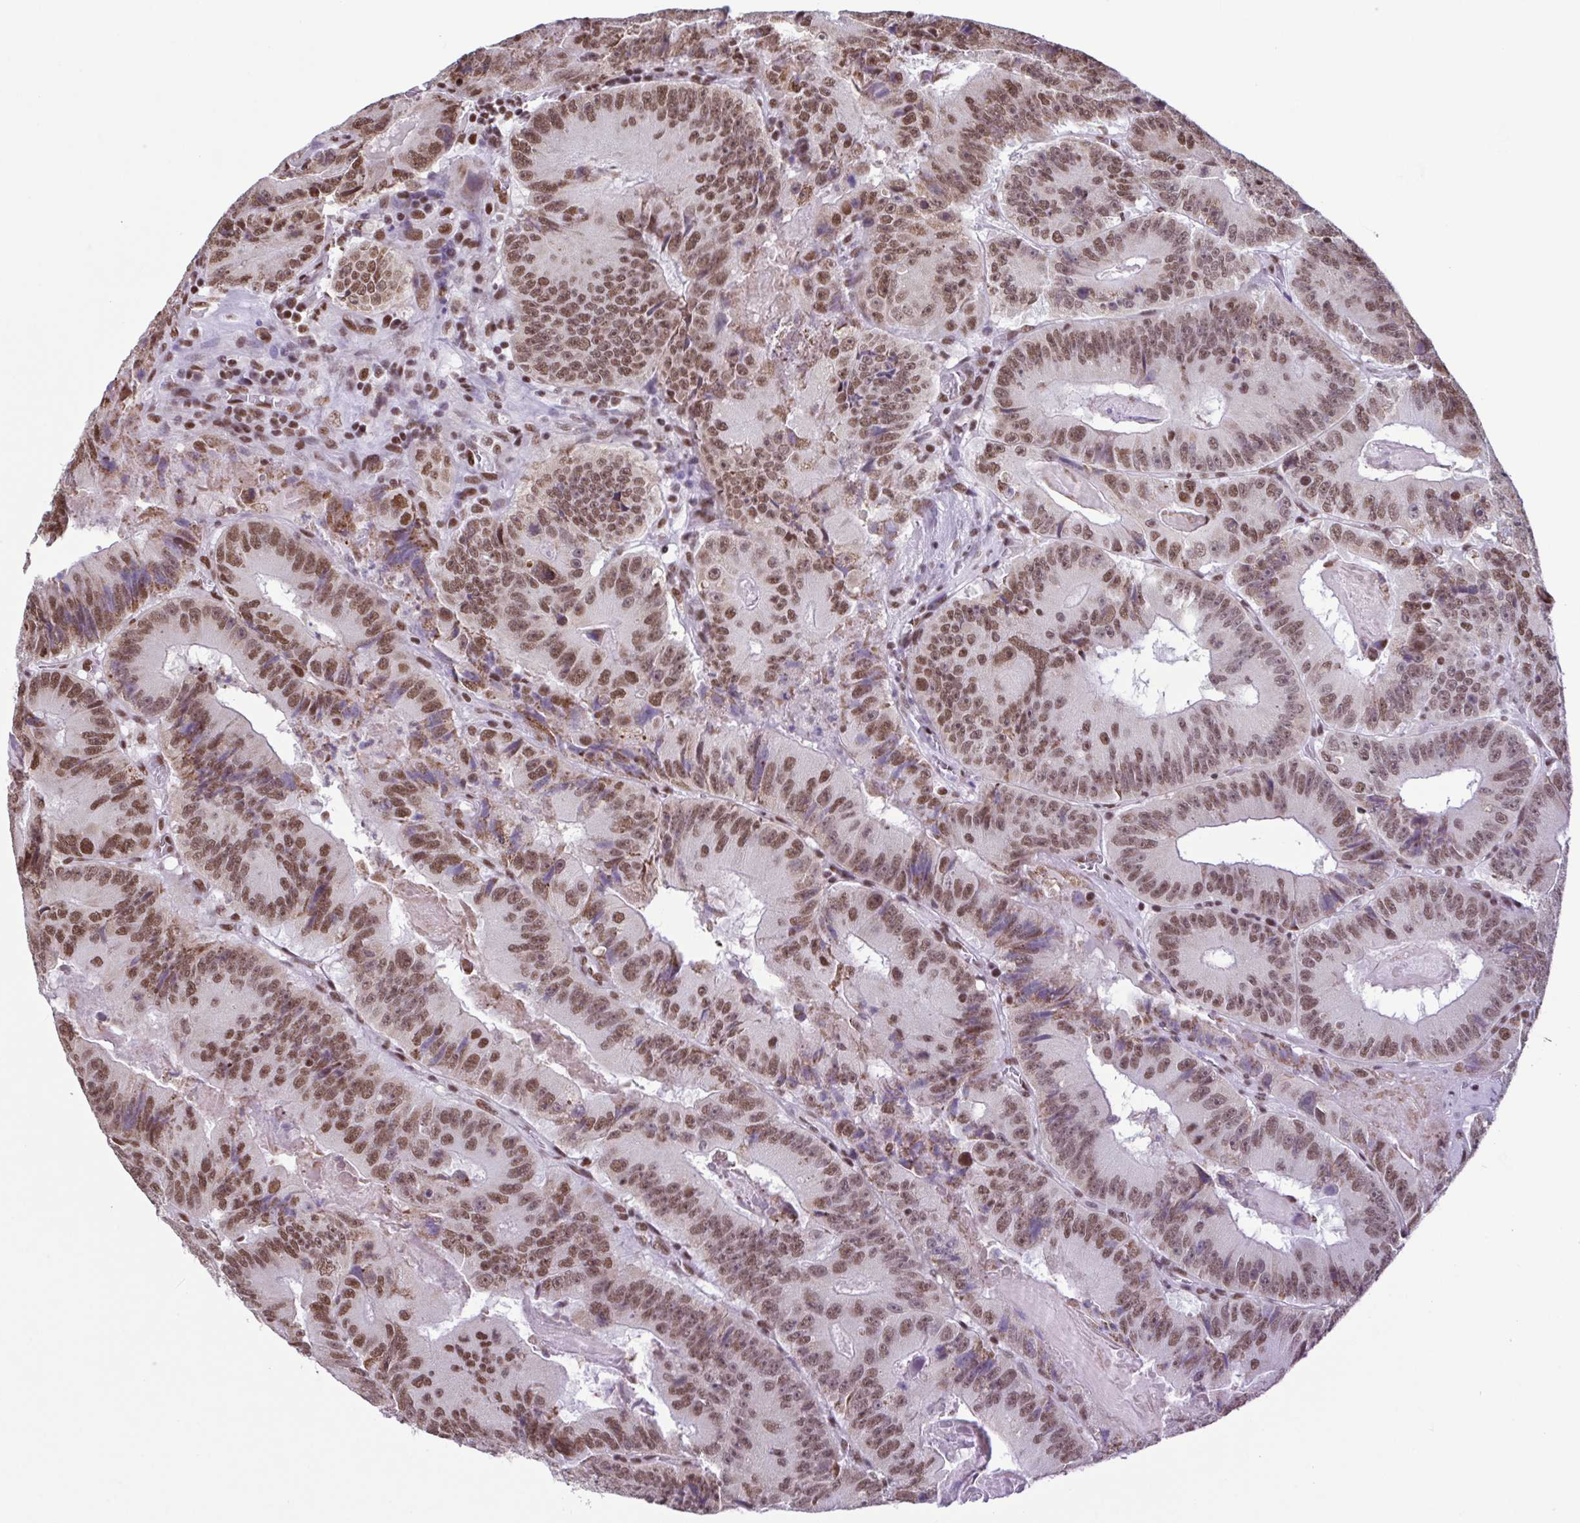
{"staining": {"intensity": "moderate", "quantity": ">75%", "location": "nuclear"}, "tissue": "colorectal cancer", "cell_type": "Tumor cells", "image_type": "cancer", "snomed": [{"axis": "morphology", "description": "Adenocarcinoma, NOS"}, {"axis": "topography", "description": "Colon"}], "caption": "Colorectal adenocarcinoma stained with DAB immunohistochemistry displays medium levels of moderate nuclear expression in approximately >75% of tumor cells.", "gene": "TIMM21", "patient": {"sex": "female", "age": 86}}